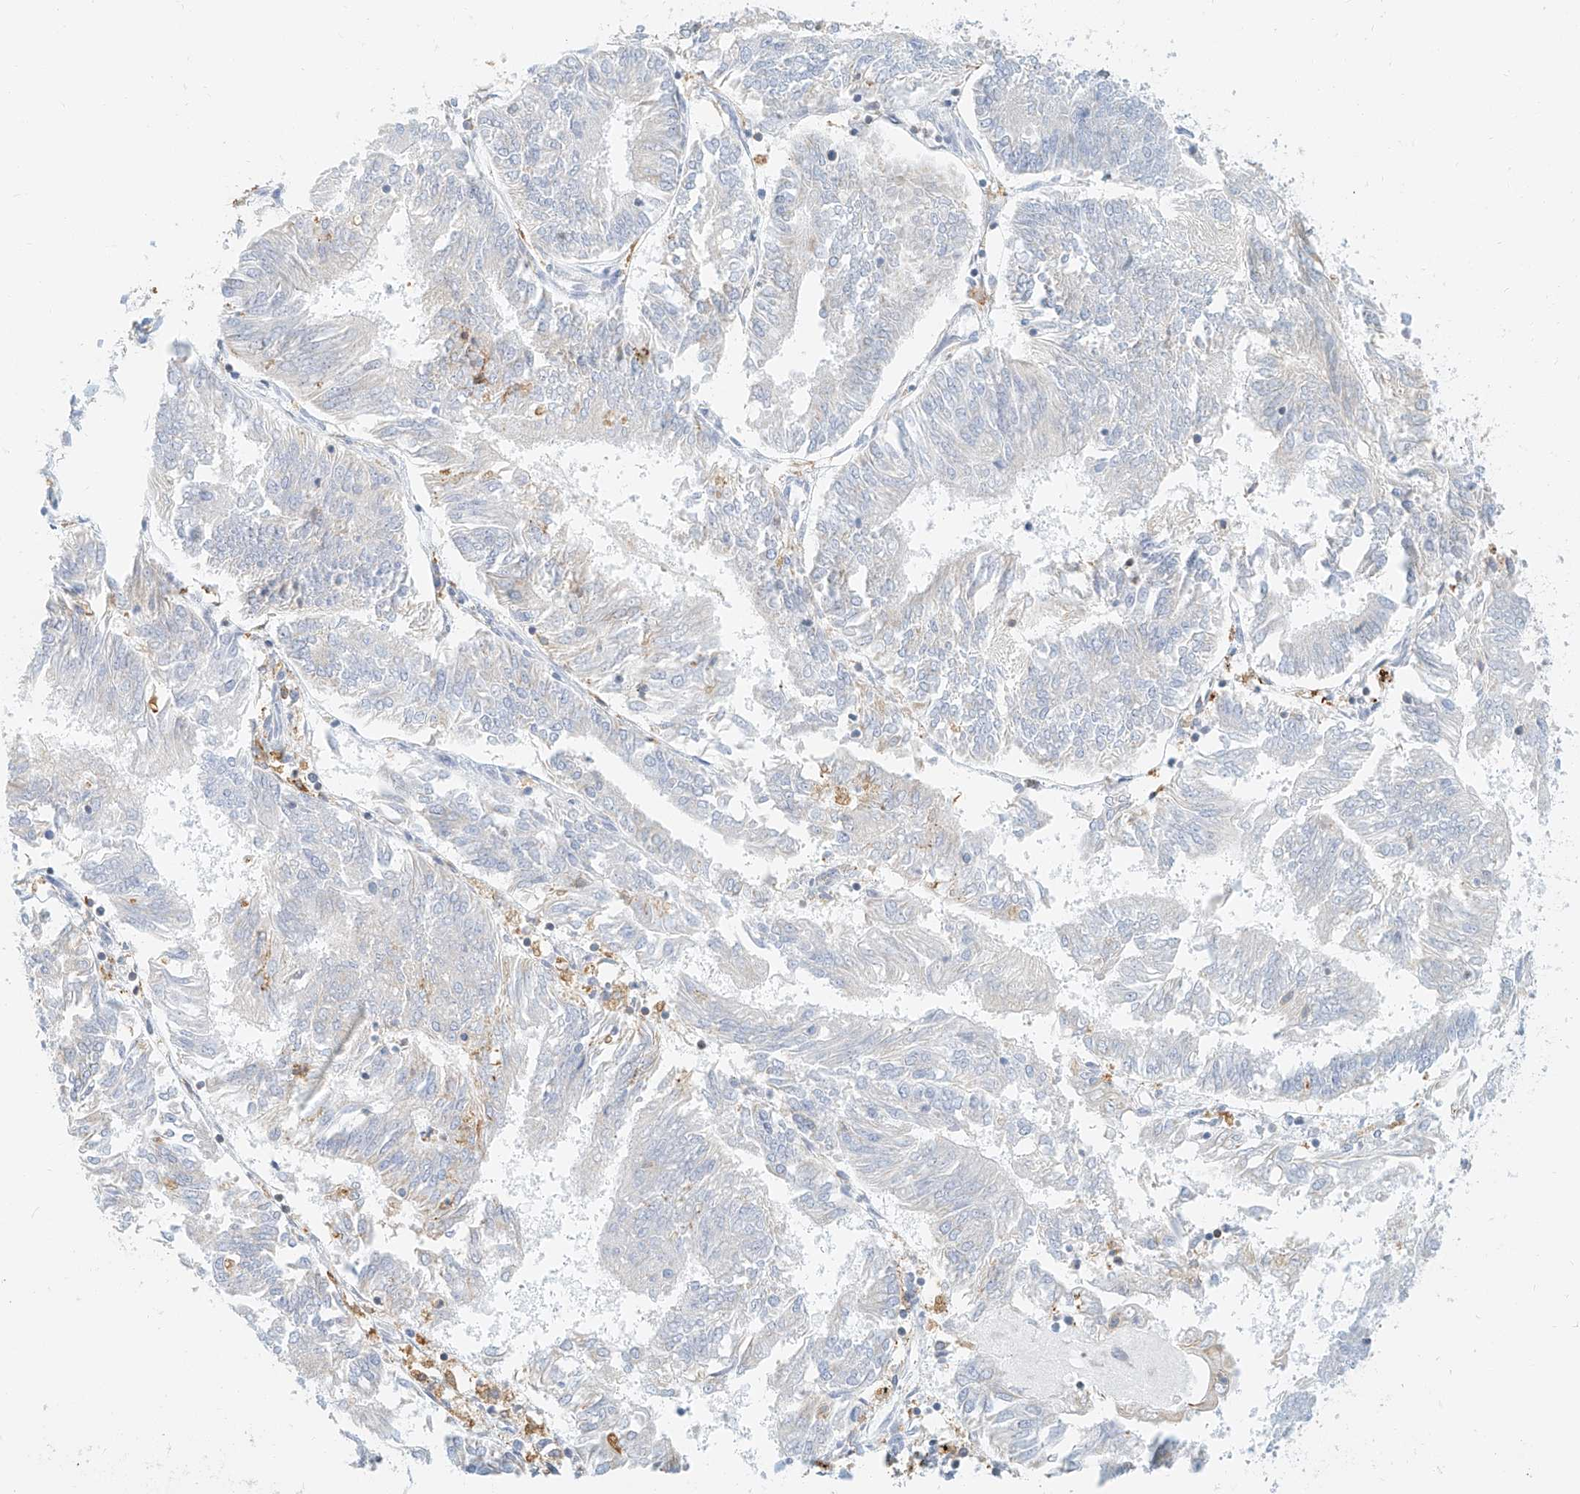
{"staining": {"intensity": "negative", "quantity": "none", "location": "none"}, "tissue": "endometrial cancer", "cell_type": "Tumor cells", "image_type": "cancer", "snomed": [{"axis": "morphology", "description": "Adenocarcinoma, NOS"}, {"axis": "topography", "description": "Endometrium"}], "caption": "This is a image of immunohistochemistry staining of endometrial adenocarcinoma, which shows no expression in tumor cells. The staining is performed using DAB (3,3'-diaminobenzidine) brown chromogen with nuclei counter-stained in using hematoxylin.", "gene": "DHRS7", "patient": {"sex": "female", "age": 58}}